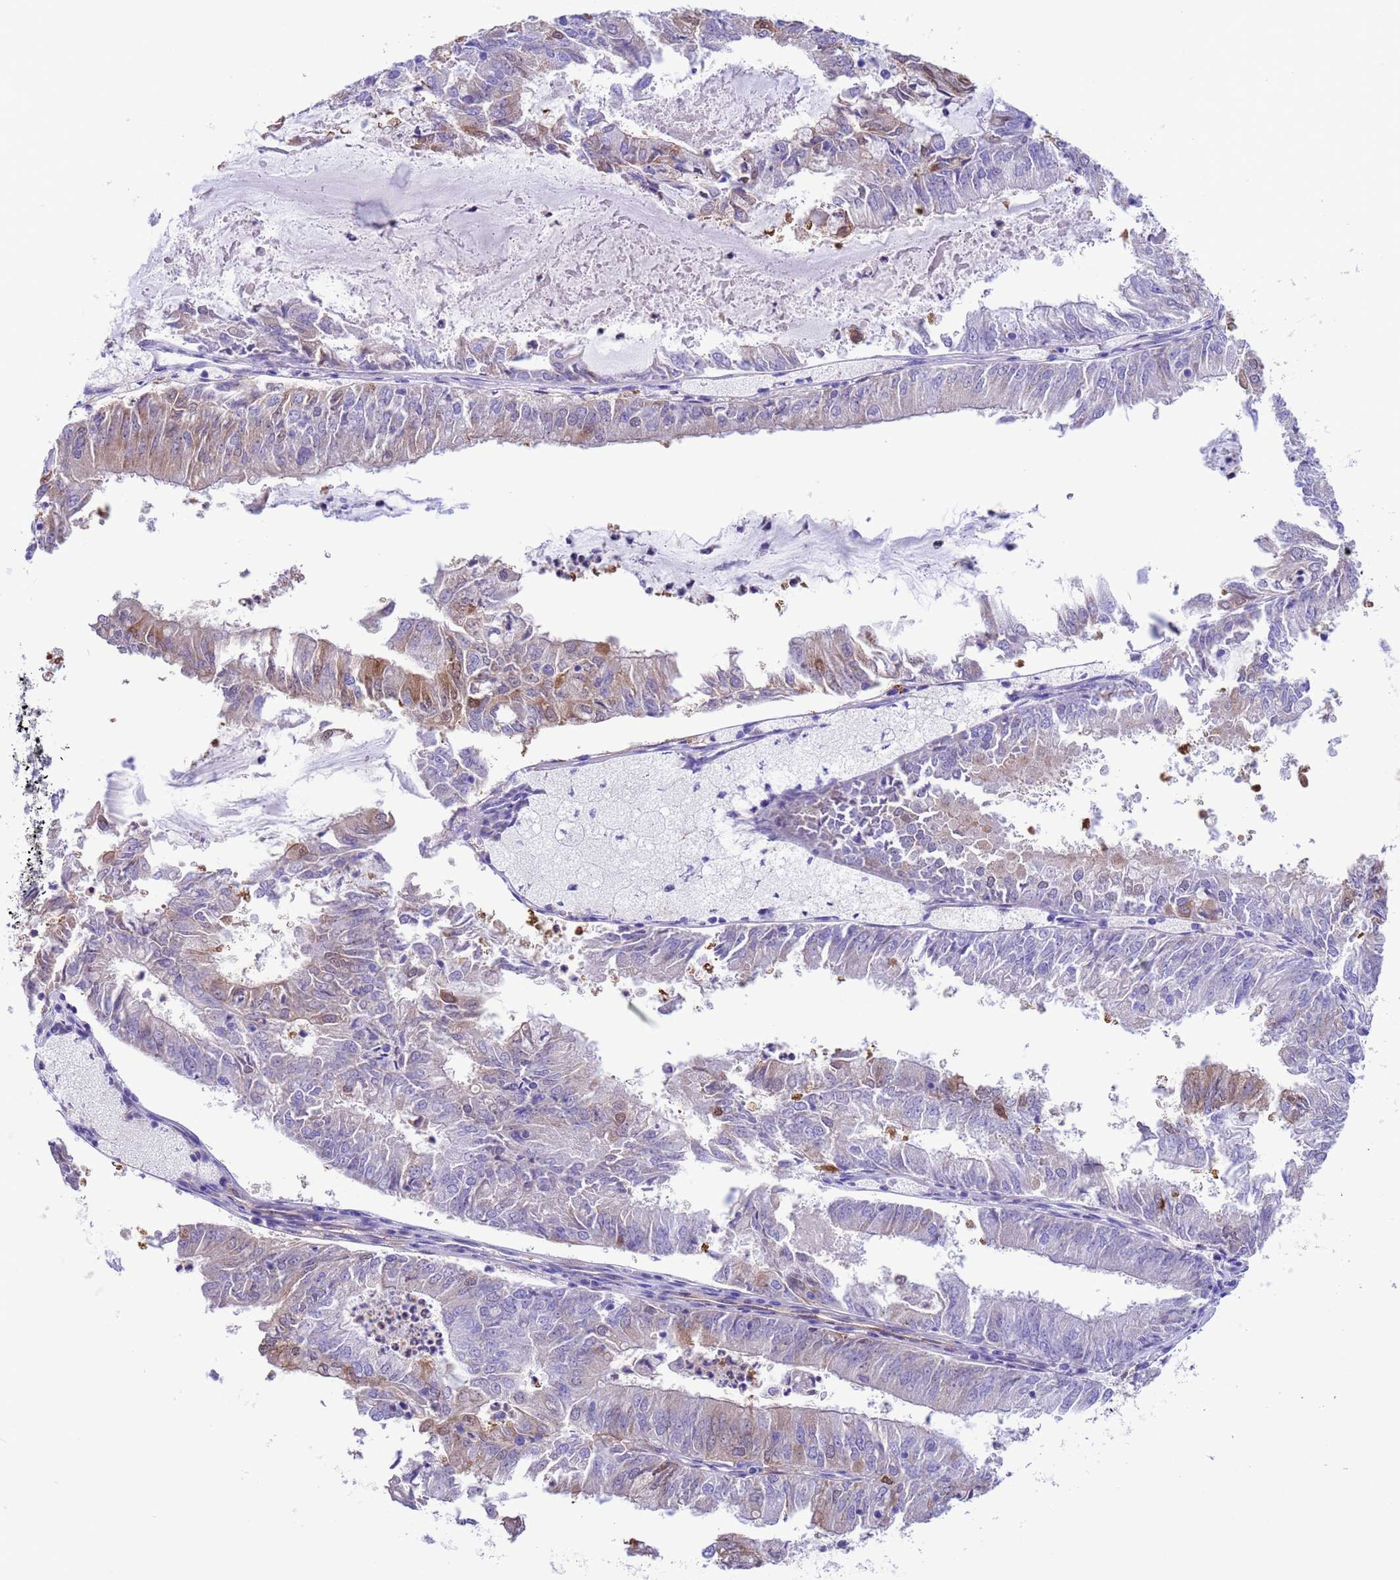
{"staining": {"intensity": "weak", "quantity": "<25%", "location": "cytoplasmic/membranous,nuclear"}, "tissue": "endometrial cancer", "cell_type": "Tumor cells", "image_type": "cancer", "snomed": [{"axis": "morphology", "description": "Adenocarcinoma, NOS"}, {"axis": "topography", "description": "Endometrium"}], "caption": "An immunohistochemistry (IHC) photomicrograph of endometrial cancer is shown. There is no staining in tumor cells of endometrial cancer.", "gene": "C6orf47", "patient": {"sex": "female", "age": 57}}